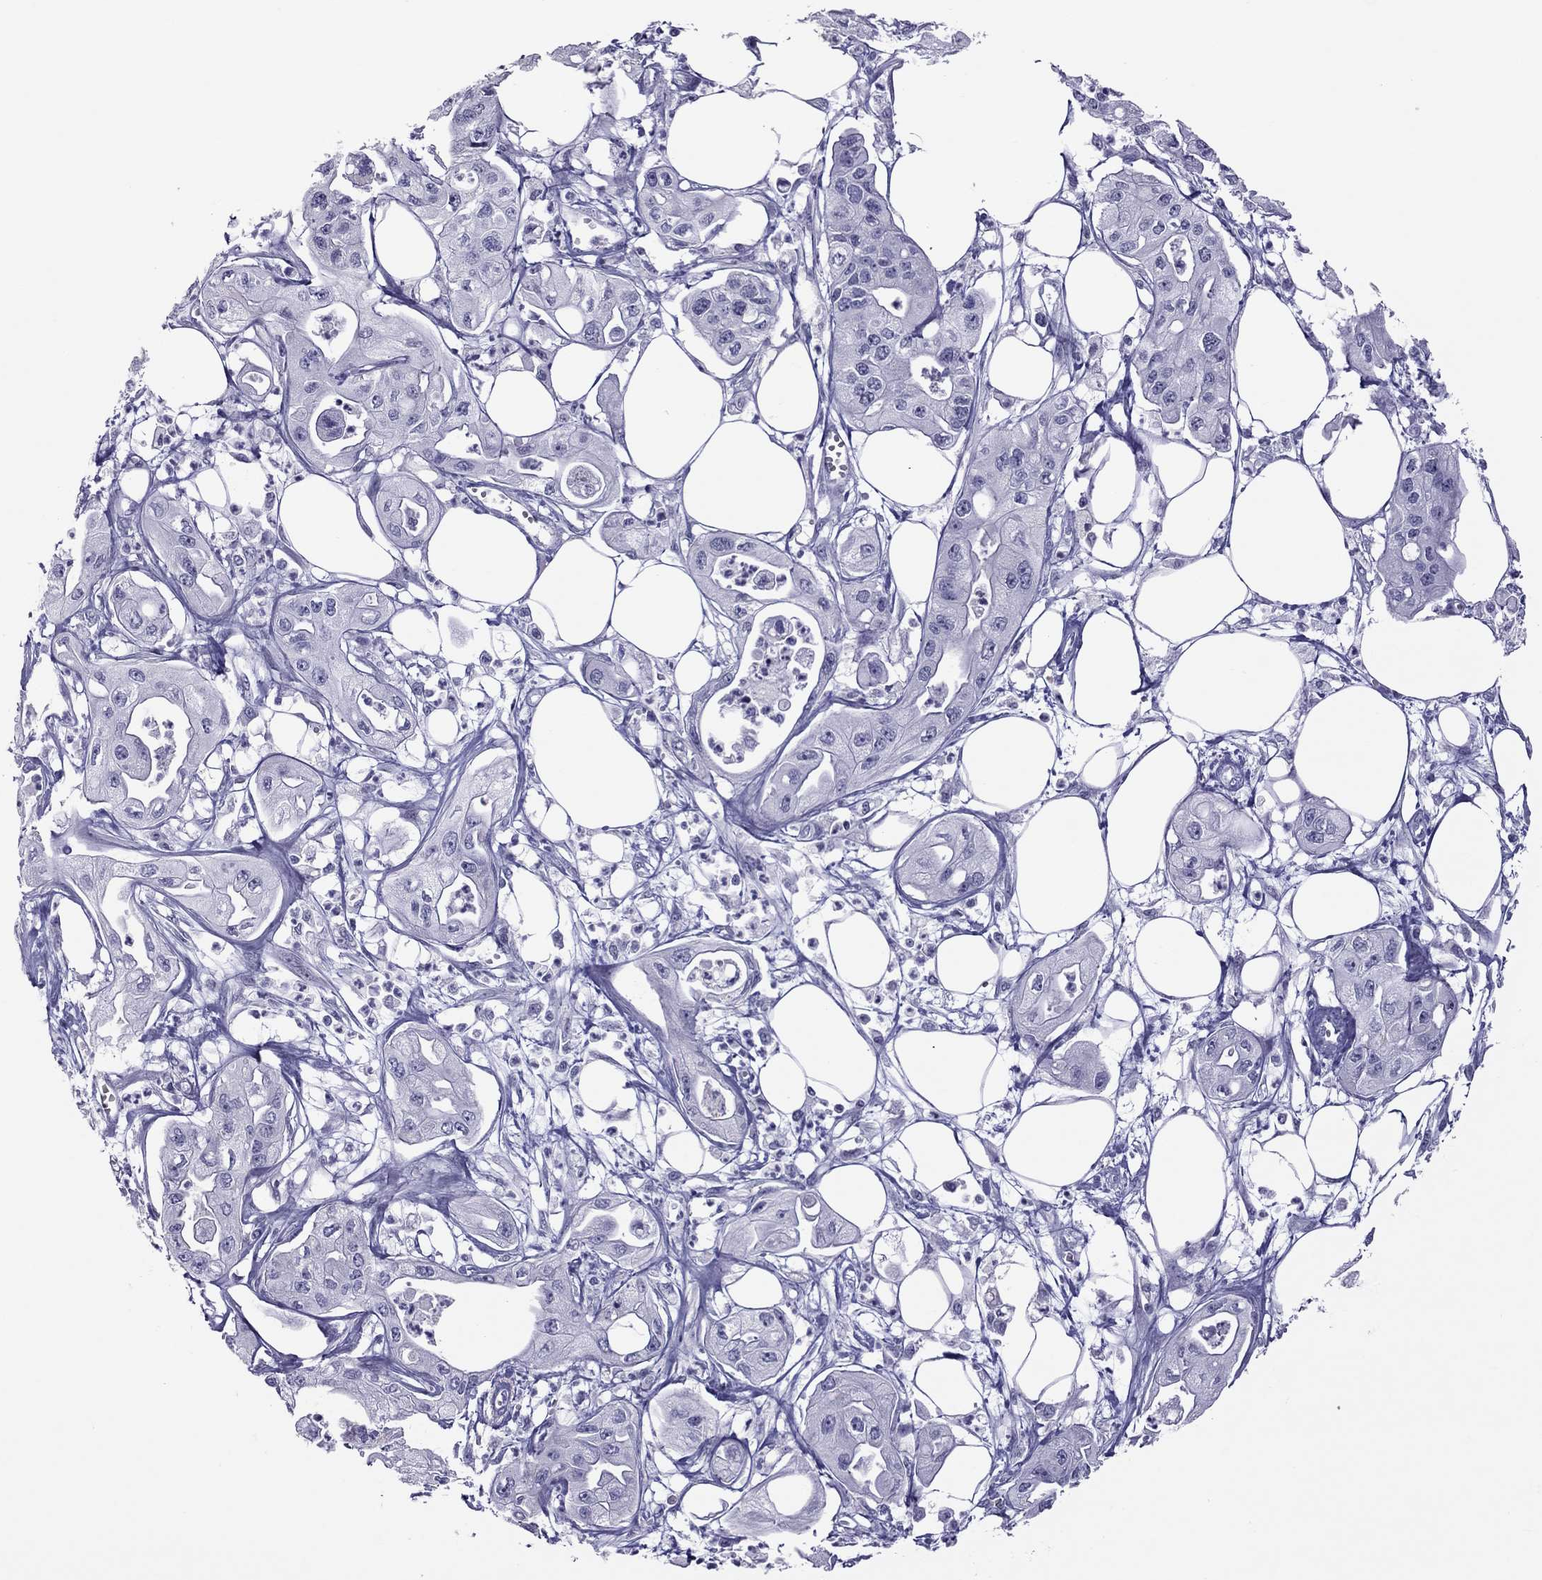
{"staining": {"intensity": "negative", "quantity": "none", "location": "none"}, "tissue": "pancreatic cancer", "cell_type": "Tumor cells", "image_type": "cancer", "snomed": [{"axis": "morphology", "description": "Adenocarcinoma, NOS"}, {"axis": "topography", "description": "Pancreas"}], "caption": "A histopathology image of human pancreatic cancer (adenocarcinoma) is negative for staining in tumor cells.", "gene": "TEX14", "patient": {"sex": "male", "age": 70}}